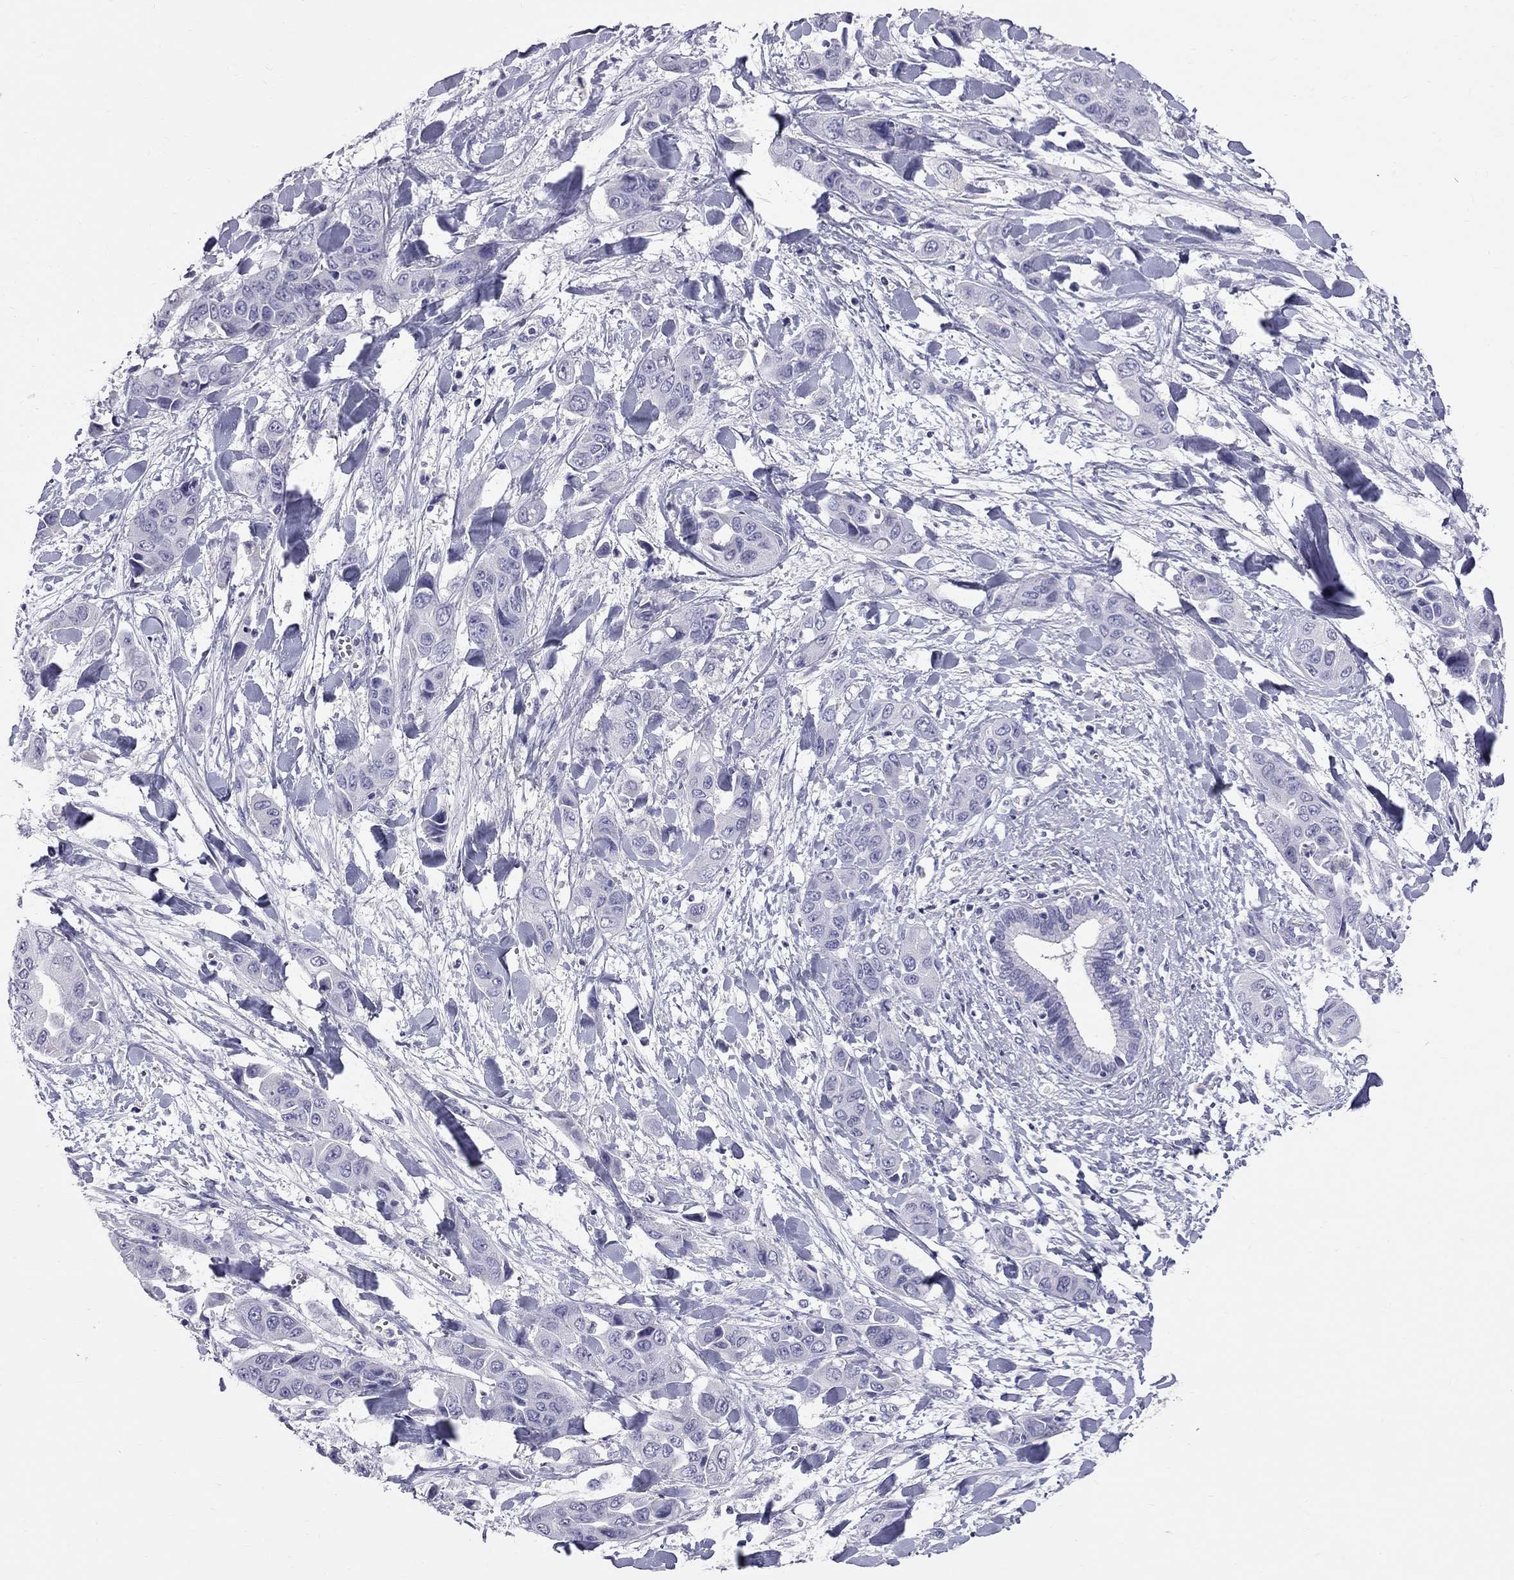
{"staining": {"intensity": "negative", "quantity": "none", "location": "none"}, "tissue": "liver cancer", "cell_type": "Tumor cells", "image_type": "cancer", "snomed": [{"axis": "morphology", "description": "Cholangiocarcinoma"}, {"axis": "topography", "description": "Liver"}], "caption": "A photomicrograph of human cholangiocarcinoma (liver) is negative for staining in tumor cells.", "gene": "CFAP91", "patient": {"sex": "female", "age": 52}}